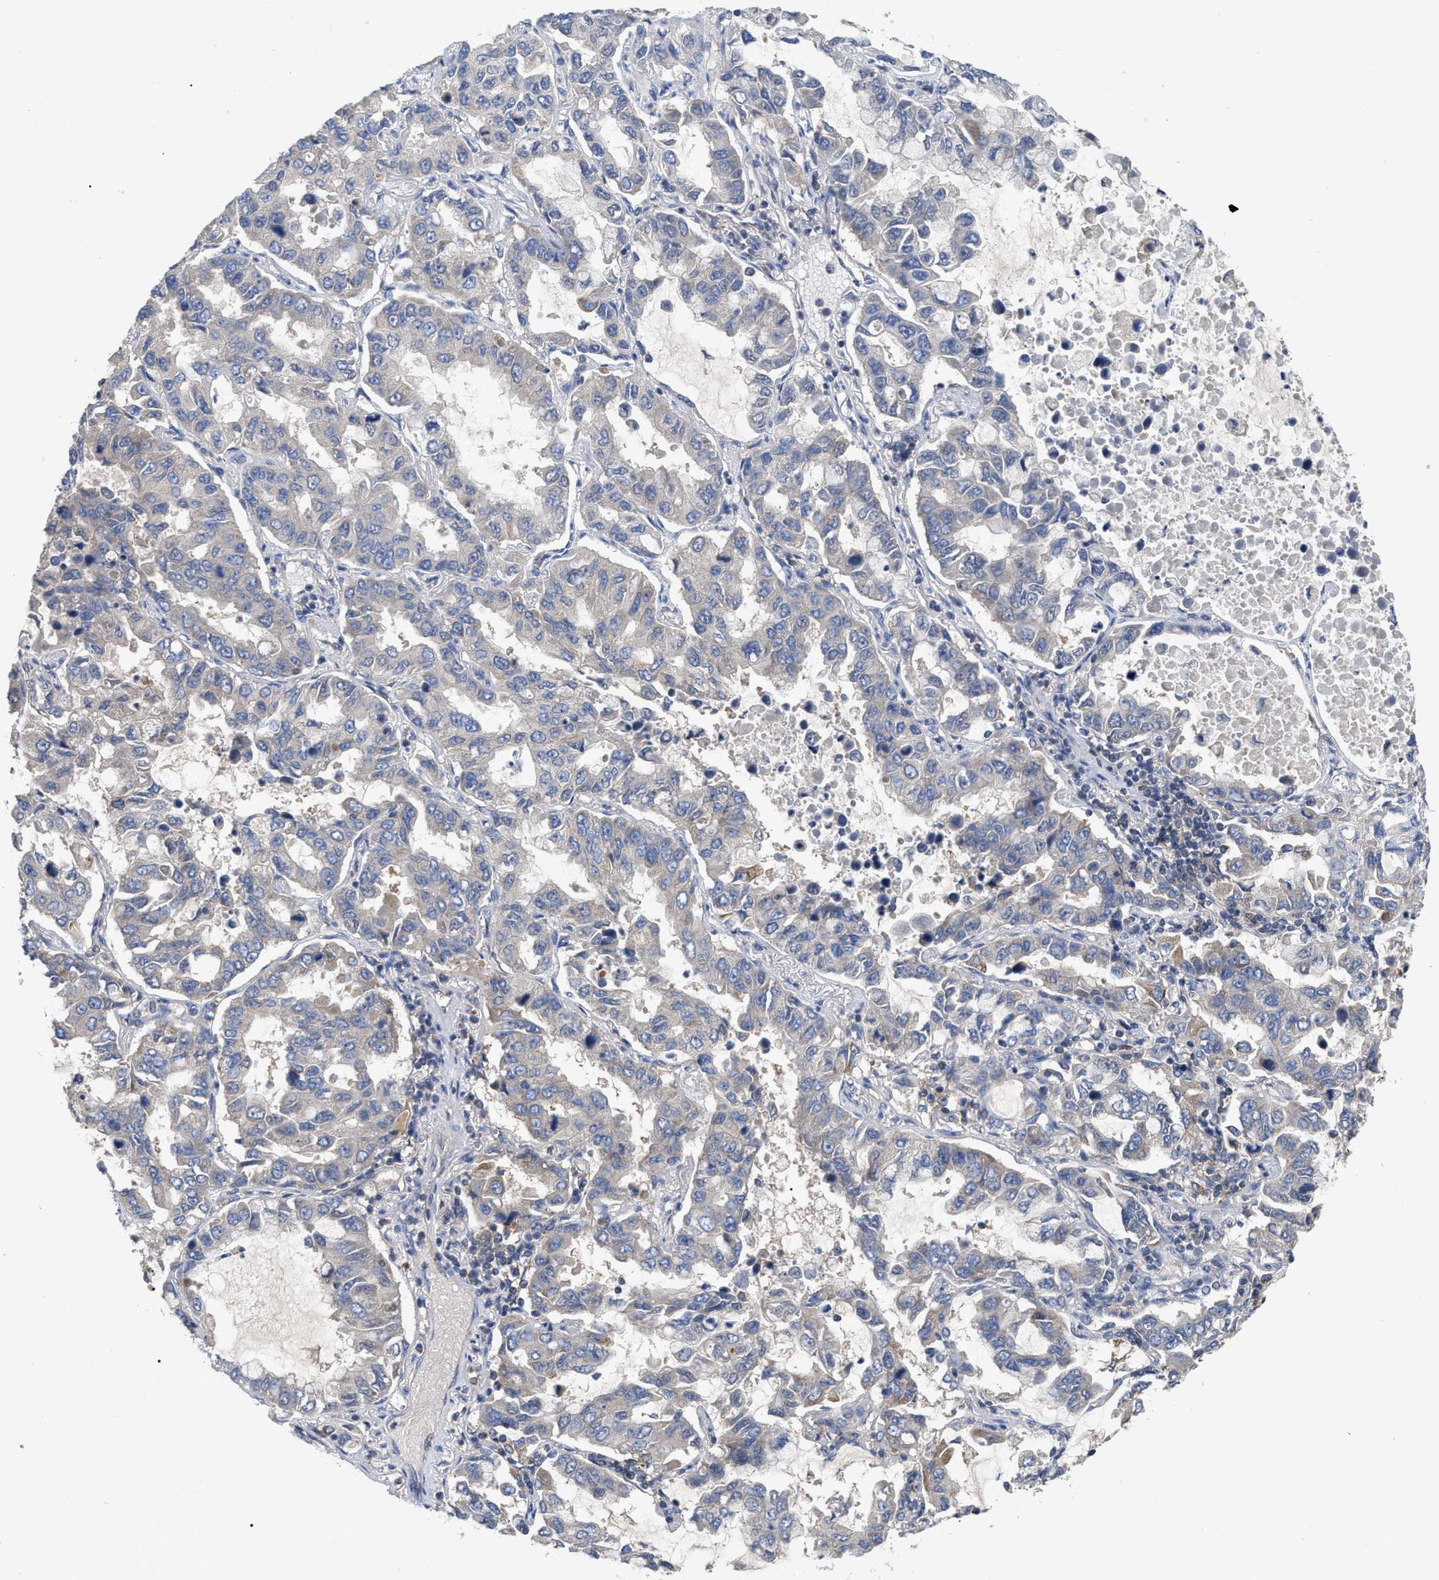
{"staining": {"intensity": "negative", "quantity": "none", "location": "none"}, "tissue": "lung cancer", "cell_type": "Tumor cells", "image_type": "cancer", "snomed": [{"axis": "morphology", "description": "Adenocarcinoma, NOS"}, {"axis": "topography", "description": "Lung"}], "caption": "Tumor cells are negative for protein expression in human lung adenocarcinoma. (DAB (3,3'-diaminobenzidine) immunohistochemistry (IHC) visualized using brightfield microscopy, high magnification).", "gene": "RAP1GDS1", "patient": {"sex": "male", "age": 64}}